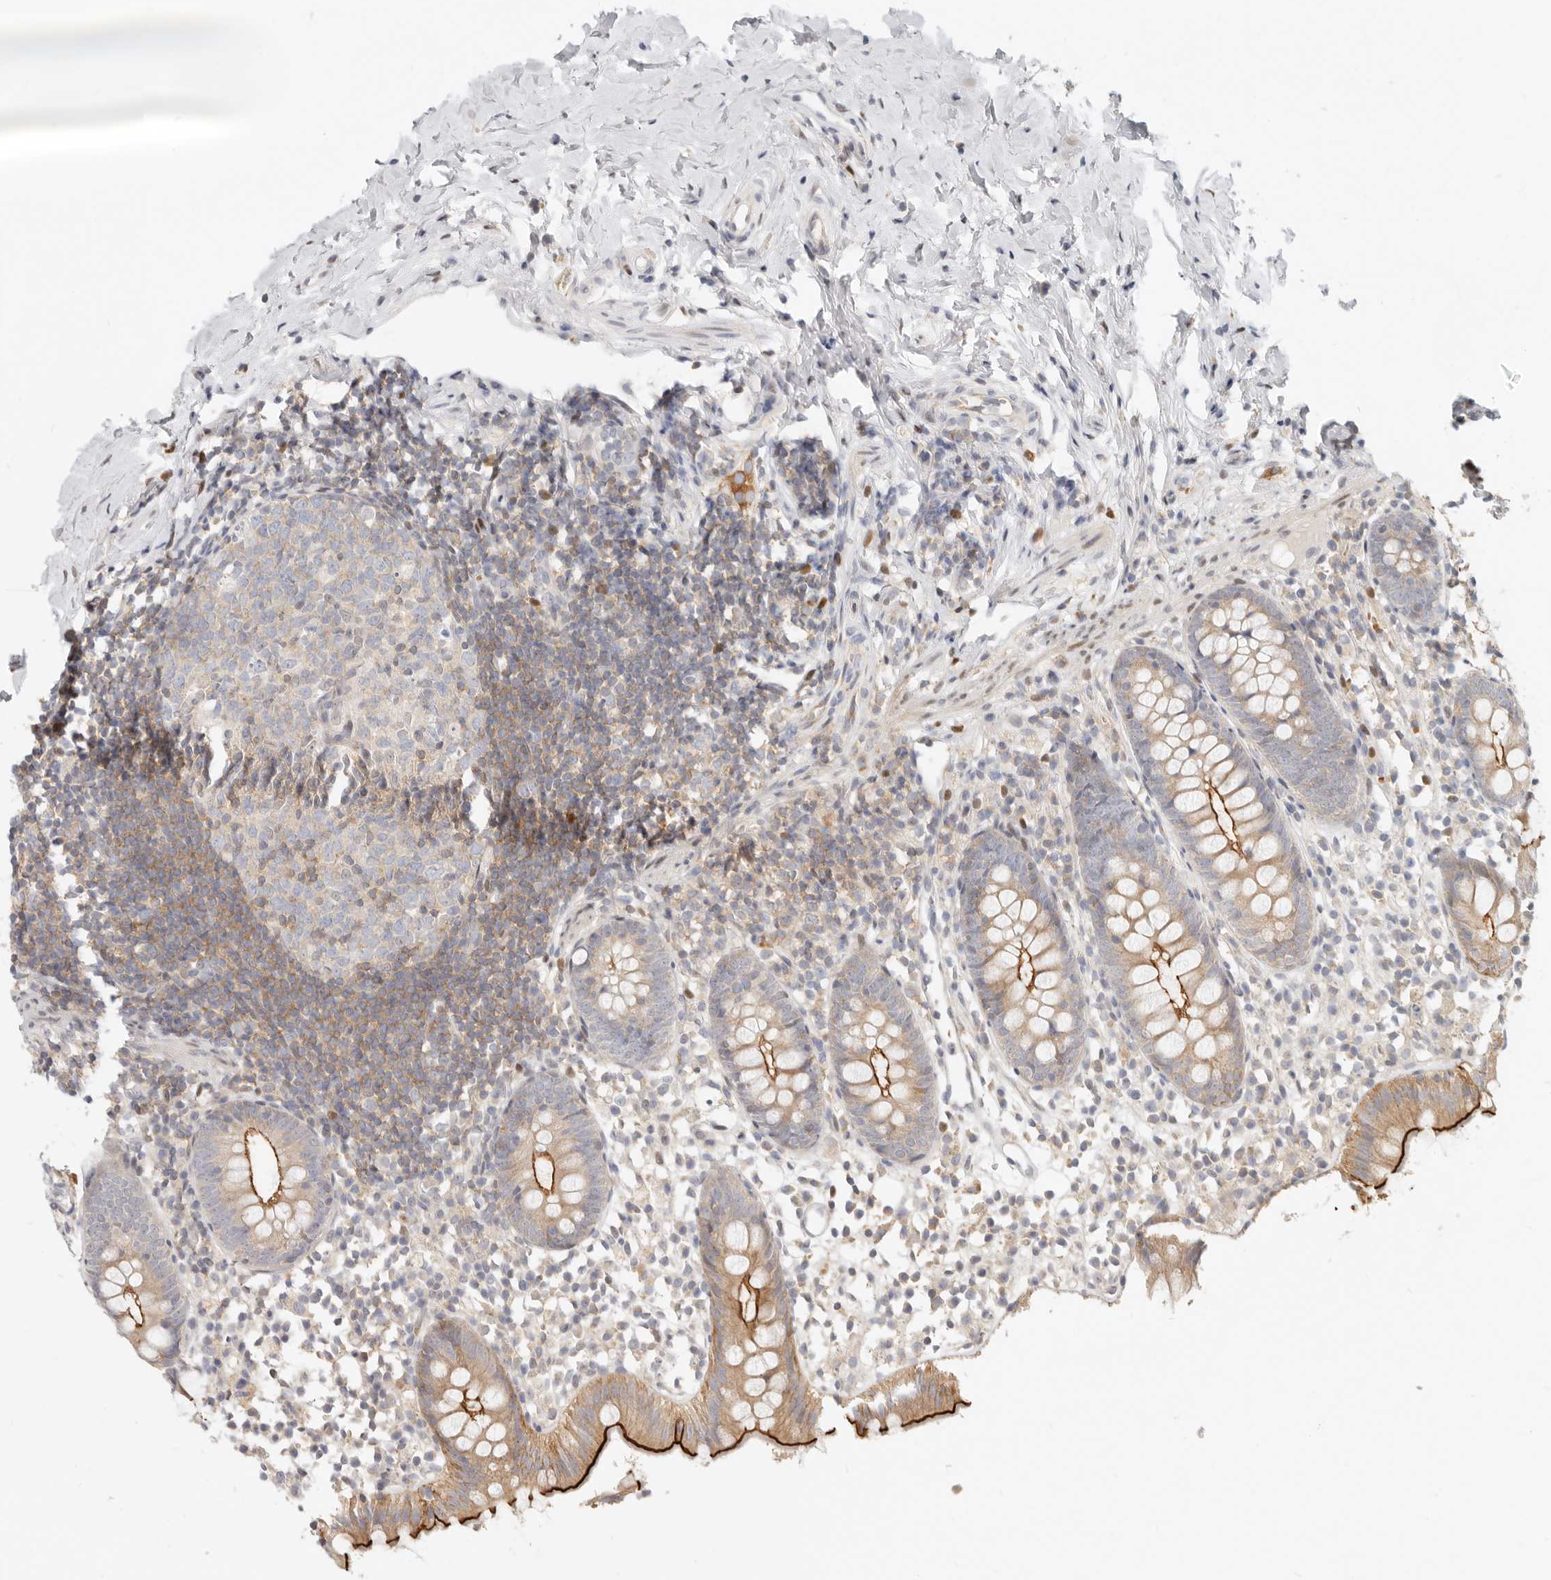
{"staining": {"intensity": "strong", "quantity": "25%-75%", "location": "cytoplasmic/membranous"}, "tissue": "appendix", "cell_type": "Glandular cells", "image_type": "normal", "snomed": [{"axis": "morphology", "description": "Normal tissue, NOS"}, {"axis": "topography", "description": "Appendix"}], "caption": "Immunohistochemistry (IHC) (DAB) staining of benign appendix reveals strong cytoplasmic/membranous protein positivity in about 25%-75% of glandular cells. (DAB (3,3'-diaminobenzidine) IHC with brightfield microscopy, high magnification).", "gene": "LTB4R2", "patient": {"sex": "female", "age": 20}}